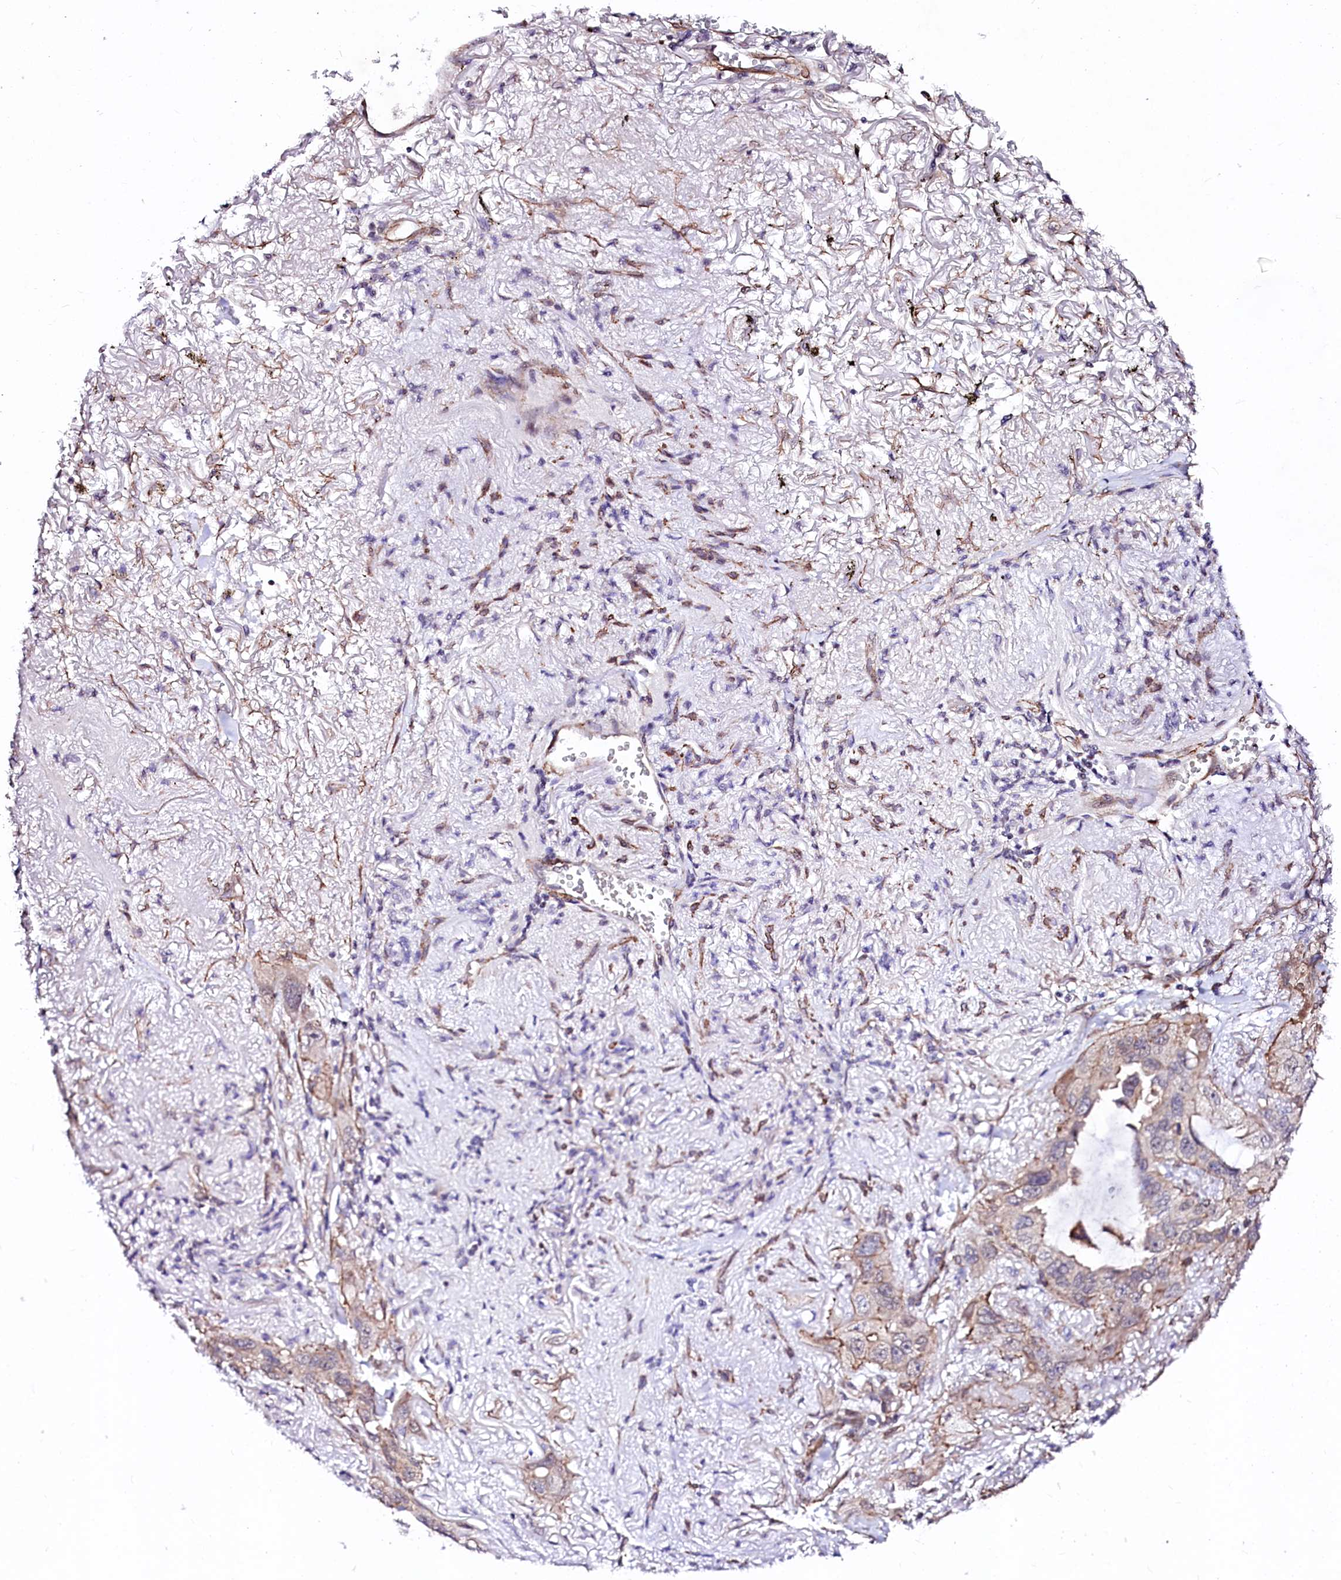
{"staining": {"intensity": "weak", "quantity": "25%-75%", "location": "cytoplasmic/membranous"}, "tissue": "lung cancer", "cell_type": "Tumor cells", "image_type": "cancer", "snomed": [{"axis": "morphology", "description": "Squamous cell carcinoma, NOS"}, {"axis": "topography", "description": "Lung"}], "caption": "Tumor cells show low levels of weak cytoplasmic/membranous positivity in approximately 25%-75% of cells in lung cancer (squamous cell carcinoma).", "gene": "GPR176", "patient": {"sex": "female", "age": 73}}